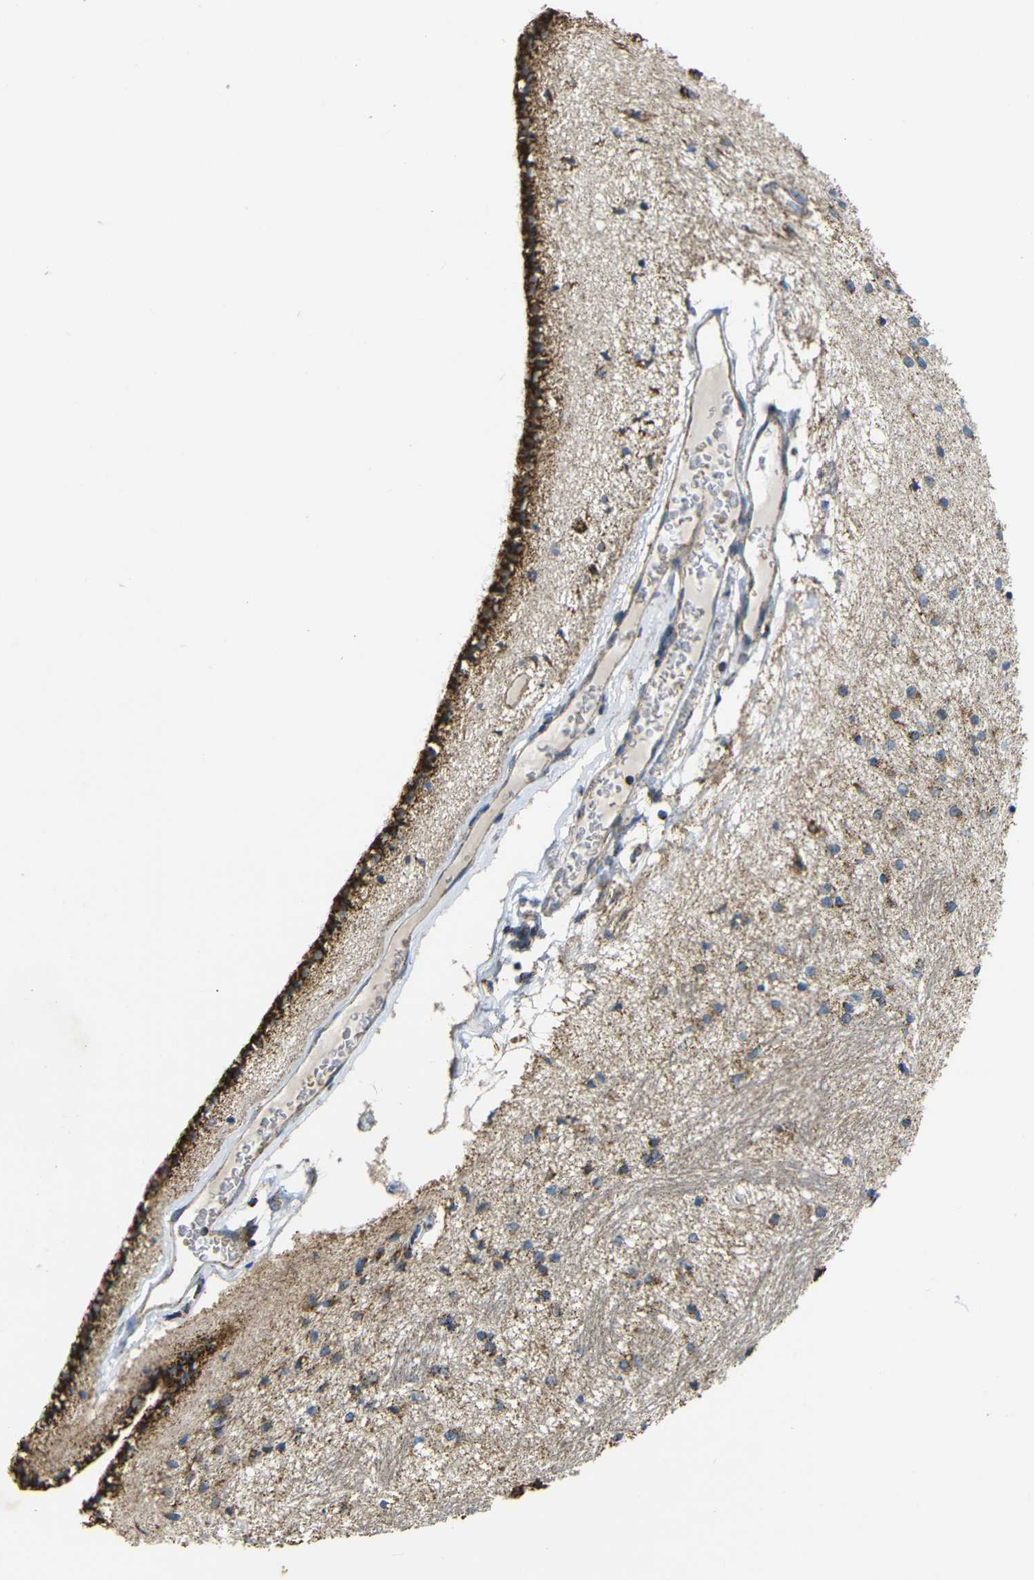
{"staining": {"intensity": "strong", "quantity": "25%-75%", "location": "cytoplasmic/membranous"}, "tissue": "hippocampus", "cell_type": "Glial cells", "image_type": "normal", "snomed": [{"axis": "morphology", "description": "Normal tissue, NOS"}, {"axis": "topography", "description": "Hippocampus"}], "caption": "Protein expression by immunohistochemistry displays strong cytoplasmic/membranous expression in about 25%-75% of glial cells in unremarkable hippocampus.", "gene": "NR3C2", "patient": {"sex": "female", "age": 54}}